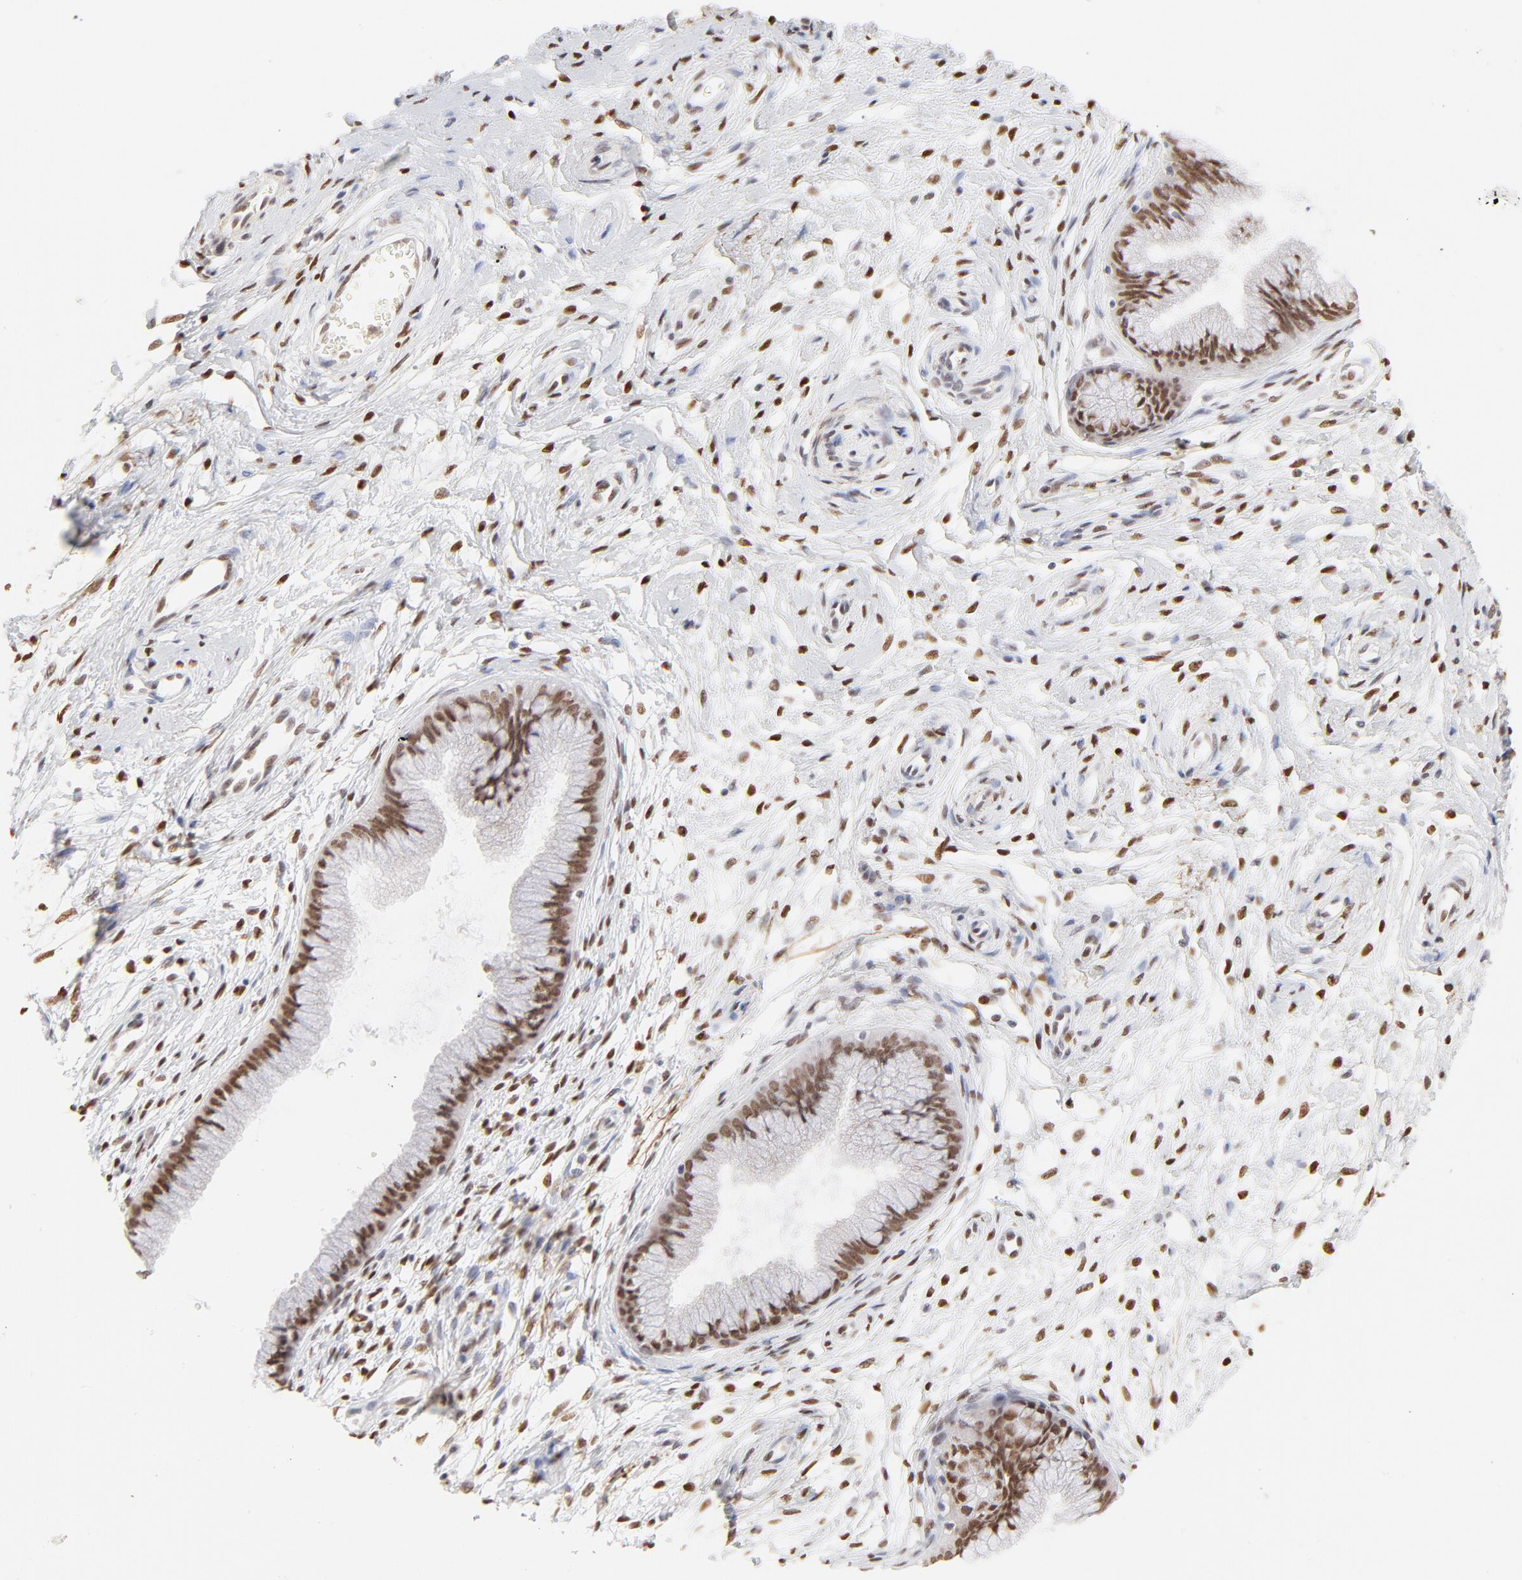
{"staining": {"intensity": "strong", "quantity": ">75%", "location": "nuclear"}, "tissue": "cervix", "cell_type": "Glandular cells", "image_type": "normal", "snomed": [{"axis": "morphology", "description": "Normal tissue, NOS"}, {"axis": "topography", "description": "Cervix"}], "caption": "The micrograph demonstrates a brown stain indicating the presence of a protein in the nuclear of glandular cells in cervix.", "gene": "PBX1", "patient": {"sex": "female", "age": 39}}